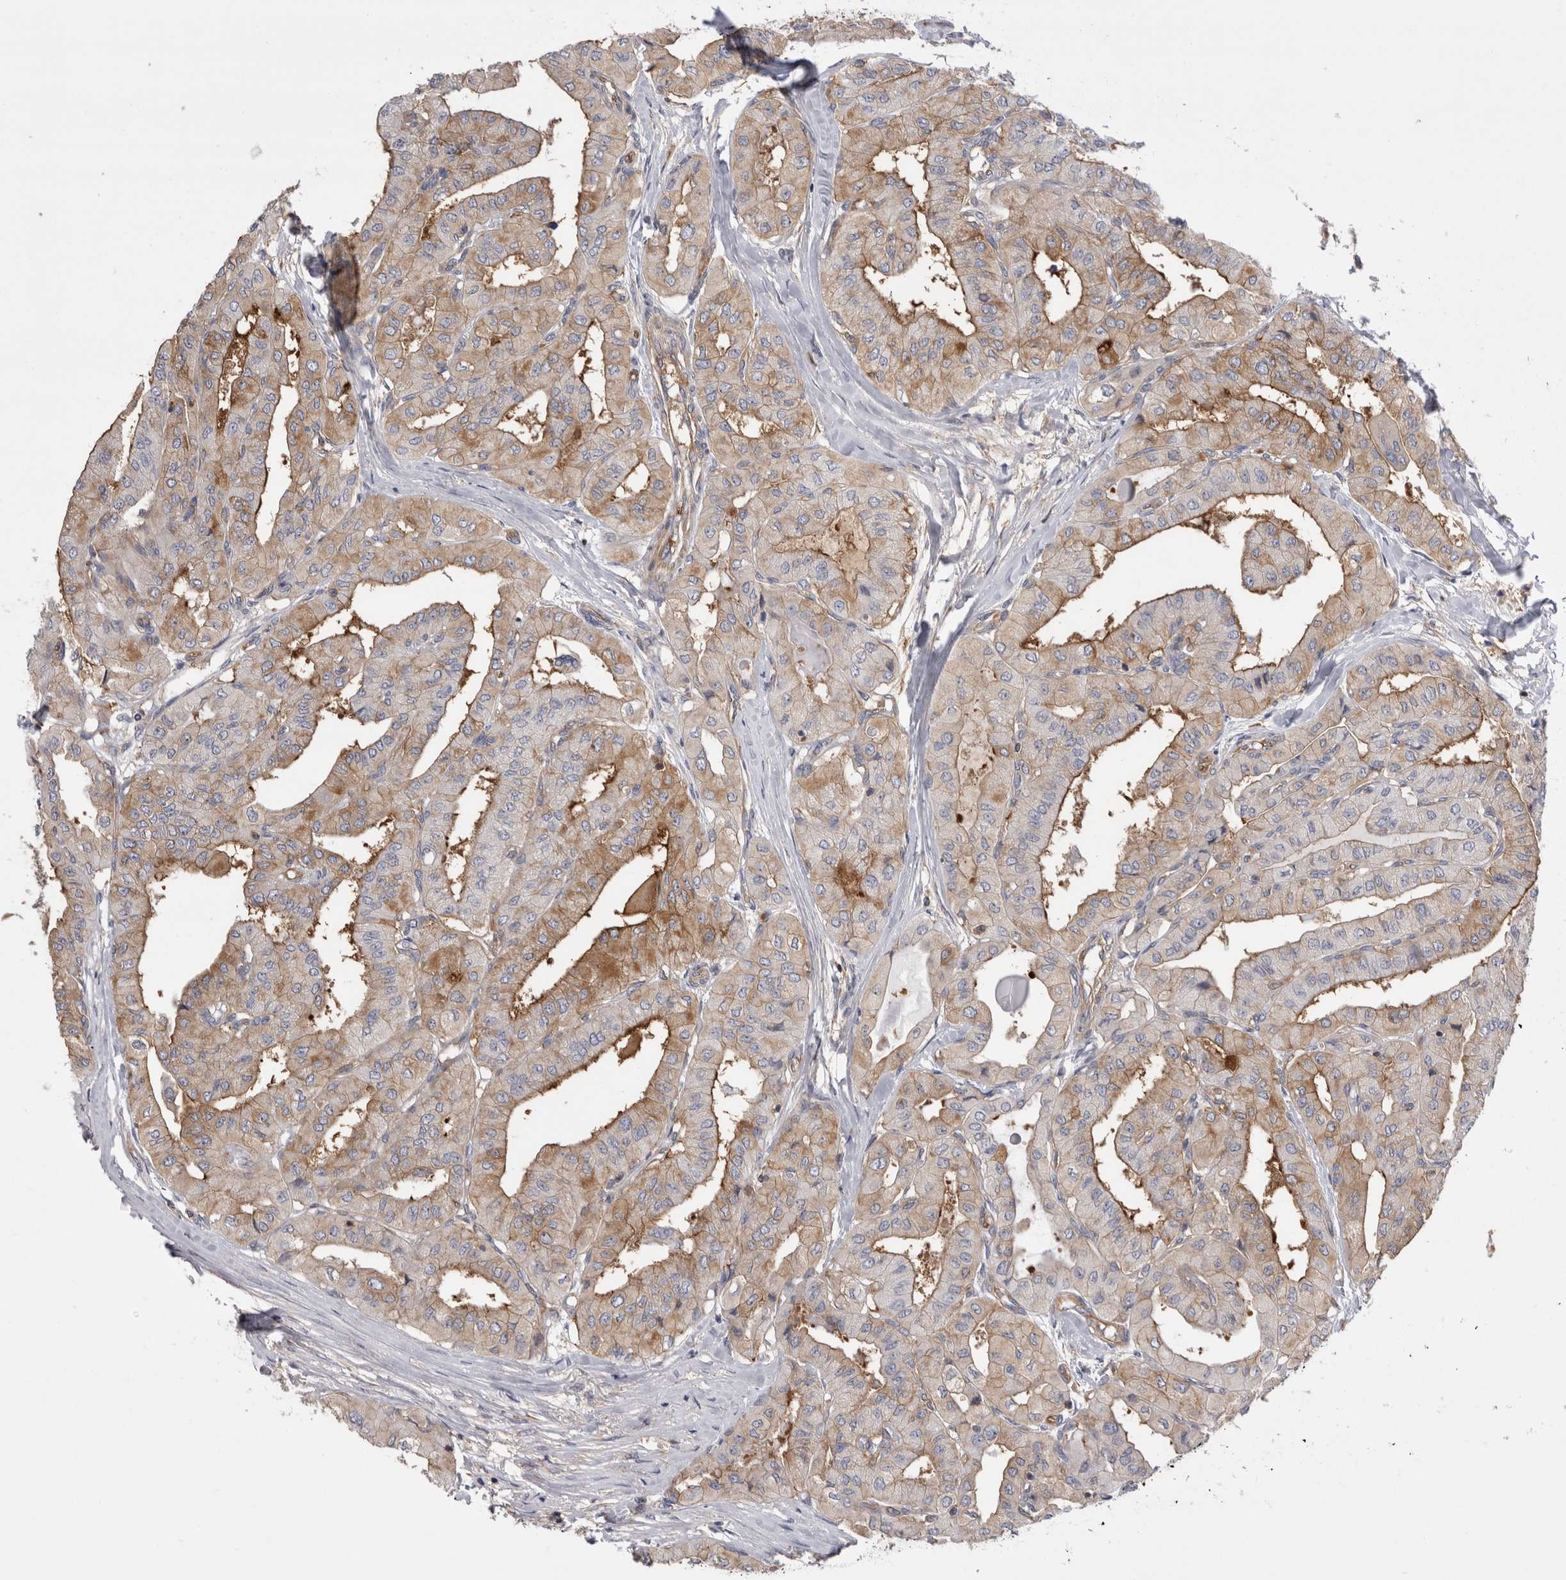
{"staining": {"intensity": "moderate", "quantity": ">75%", "location": "cytoplasmic/membranous"}, "tissue": "thyroid cancer", "cell_type": "Tumor cells", "image_type": "cancer", "snomed": [{"axis": "morphology", "description": "Papillary adenocarcinoma, NOS"}, {"axis": "topography", "description": "Thyroid gland"}], "caption": "Immunohistochemical staining of human thyroid cancer (papillary adenocarcinoma) demonstrates medium levels of moderate cytoplasmic/membranous protein positivity in approximately >75% of tumor cells.", "gene": "RAB11FIP1", "patient": {"sex": "female", "age": 59}}